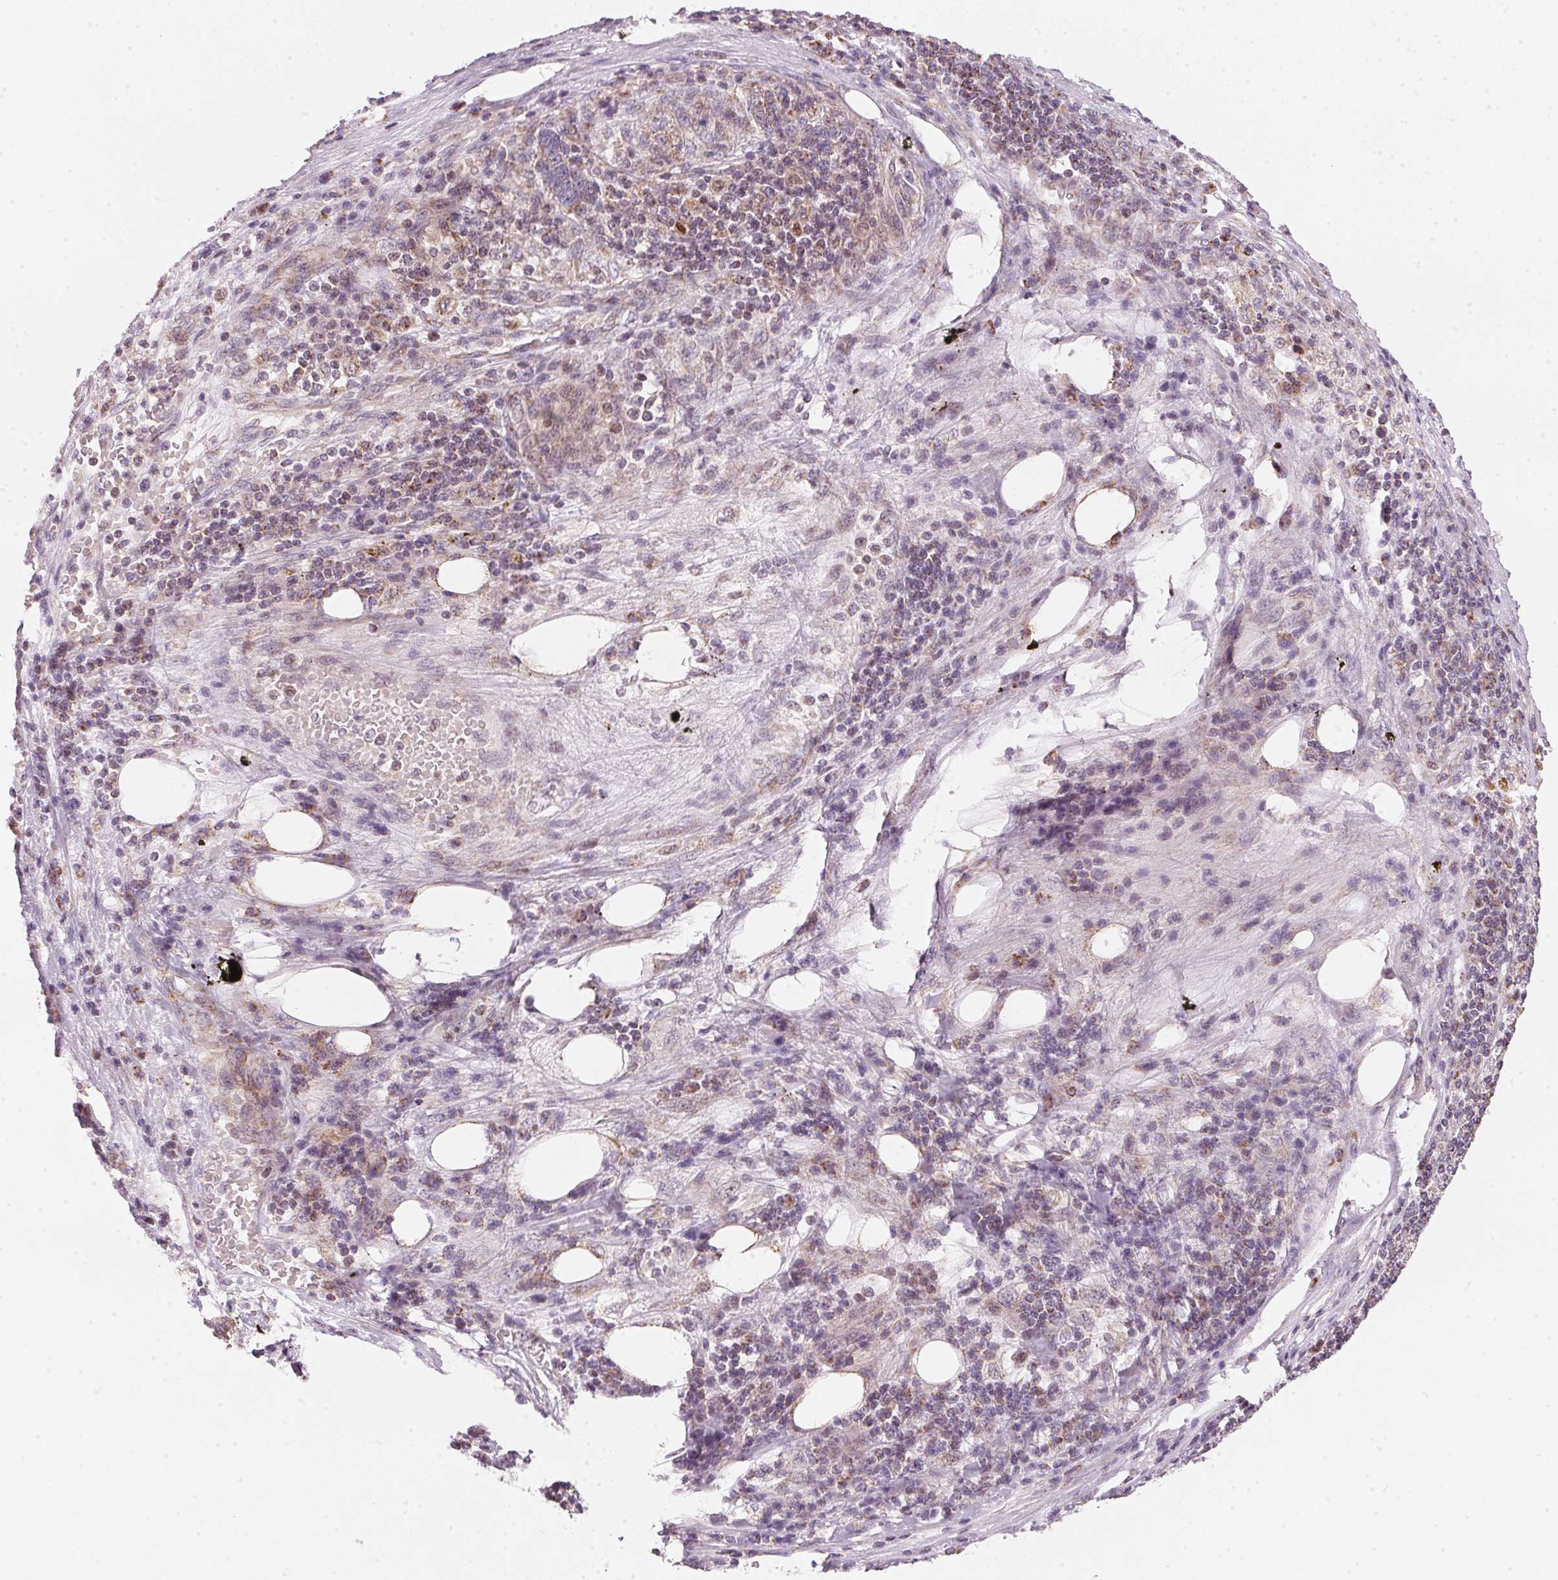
{"staining": {"intensity": "moderate", "quantity": "25%-75%", "location": "cytoplasmic/membranous"}, "tissue": "pancreatic cancer", "cell_type": "Tumor cells", "image_type": "cancer", "snomed": [{"axis": "morphology", "description": "Adenocarcinoma, NOS"}, {"axis": "topography", "description": "Pancreas"}], "caption": "The immunohistochemical stain labels moderate cytoplasmic/membranous expression in tumor cells of pancreatic cancer tissue. (brown staining indicates protein expression, while blue staining denotes nuclei).", "gene": "COQ7", "patient": {"sex": "female", "age": 61}}